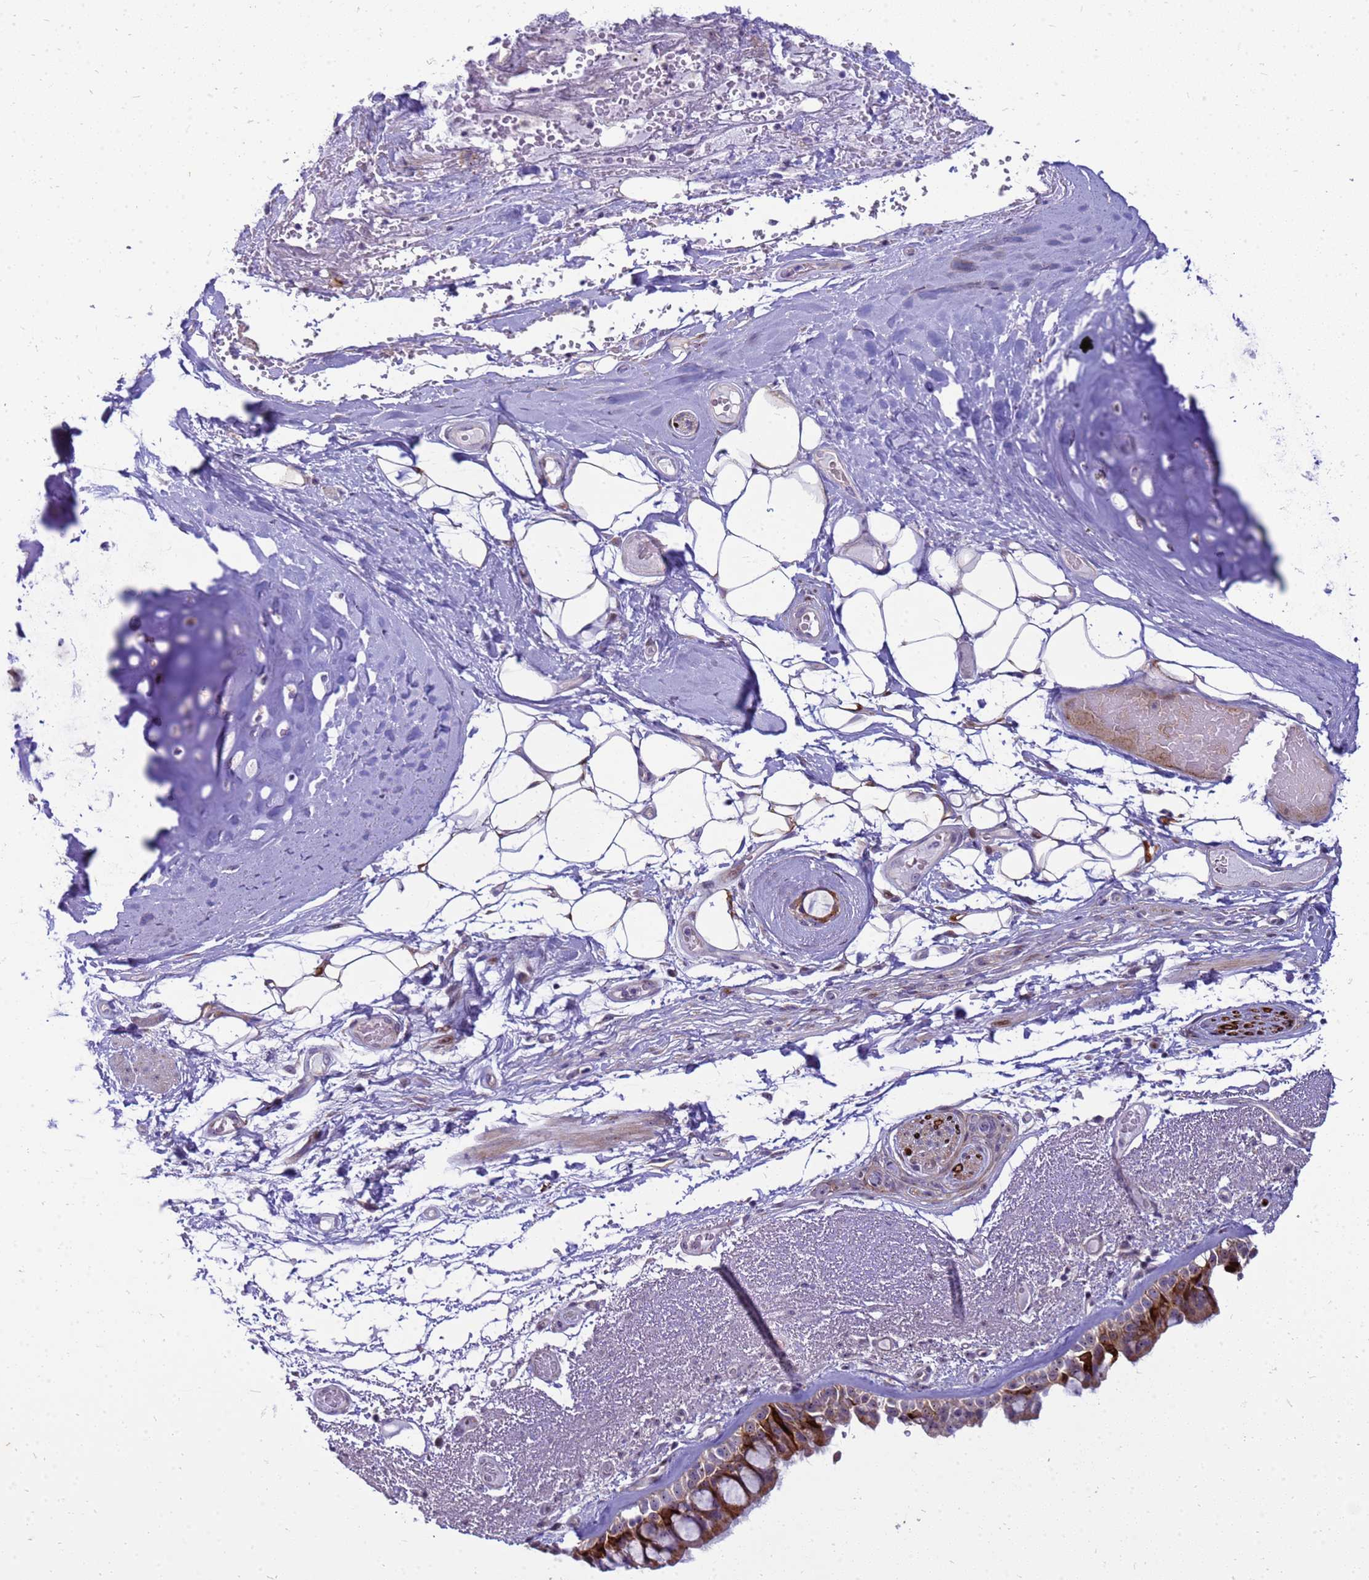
{"staining": {"intensity": "moderate", "quantity": "25%-75%", "location": "cytoplasmic/membranous"}, "tissue": "bronchus", "cell_type": "Respiratory epithelial cells", "image_type": "normal", "snomed": [{"axis": "morphology", "description": "Normal tissue, NOS"}, {"axis": "morphology", "description": "Squamous cell carcinoma, NOS"}, {"axis": "topography", "description": "Lymph node"}, {"axis": "topography", "description": "Bronchus"}, {"axis": "topography", "description": "Lung"}], "caption": "Immunohistochemistry (DAB (3,3'-diaminobenzidine)) staining of benign bronchus shows moderate cytoplasmic/membranous protein staining in approximately 25%-75% of respiratory epithelial cells. (Stains: DAB in brown, nuclei in blue, Microscopy: brightfield microscopy at high magnification).", "gene": "RSPO1", "patient": {"sex": "male", "age": 66}}